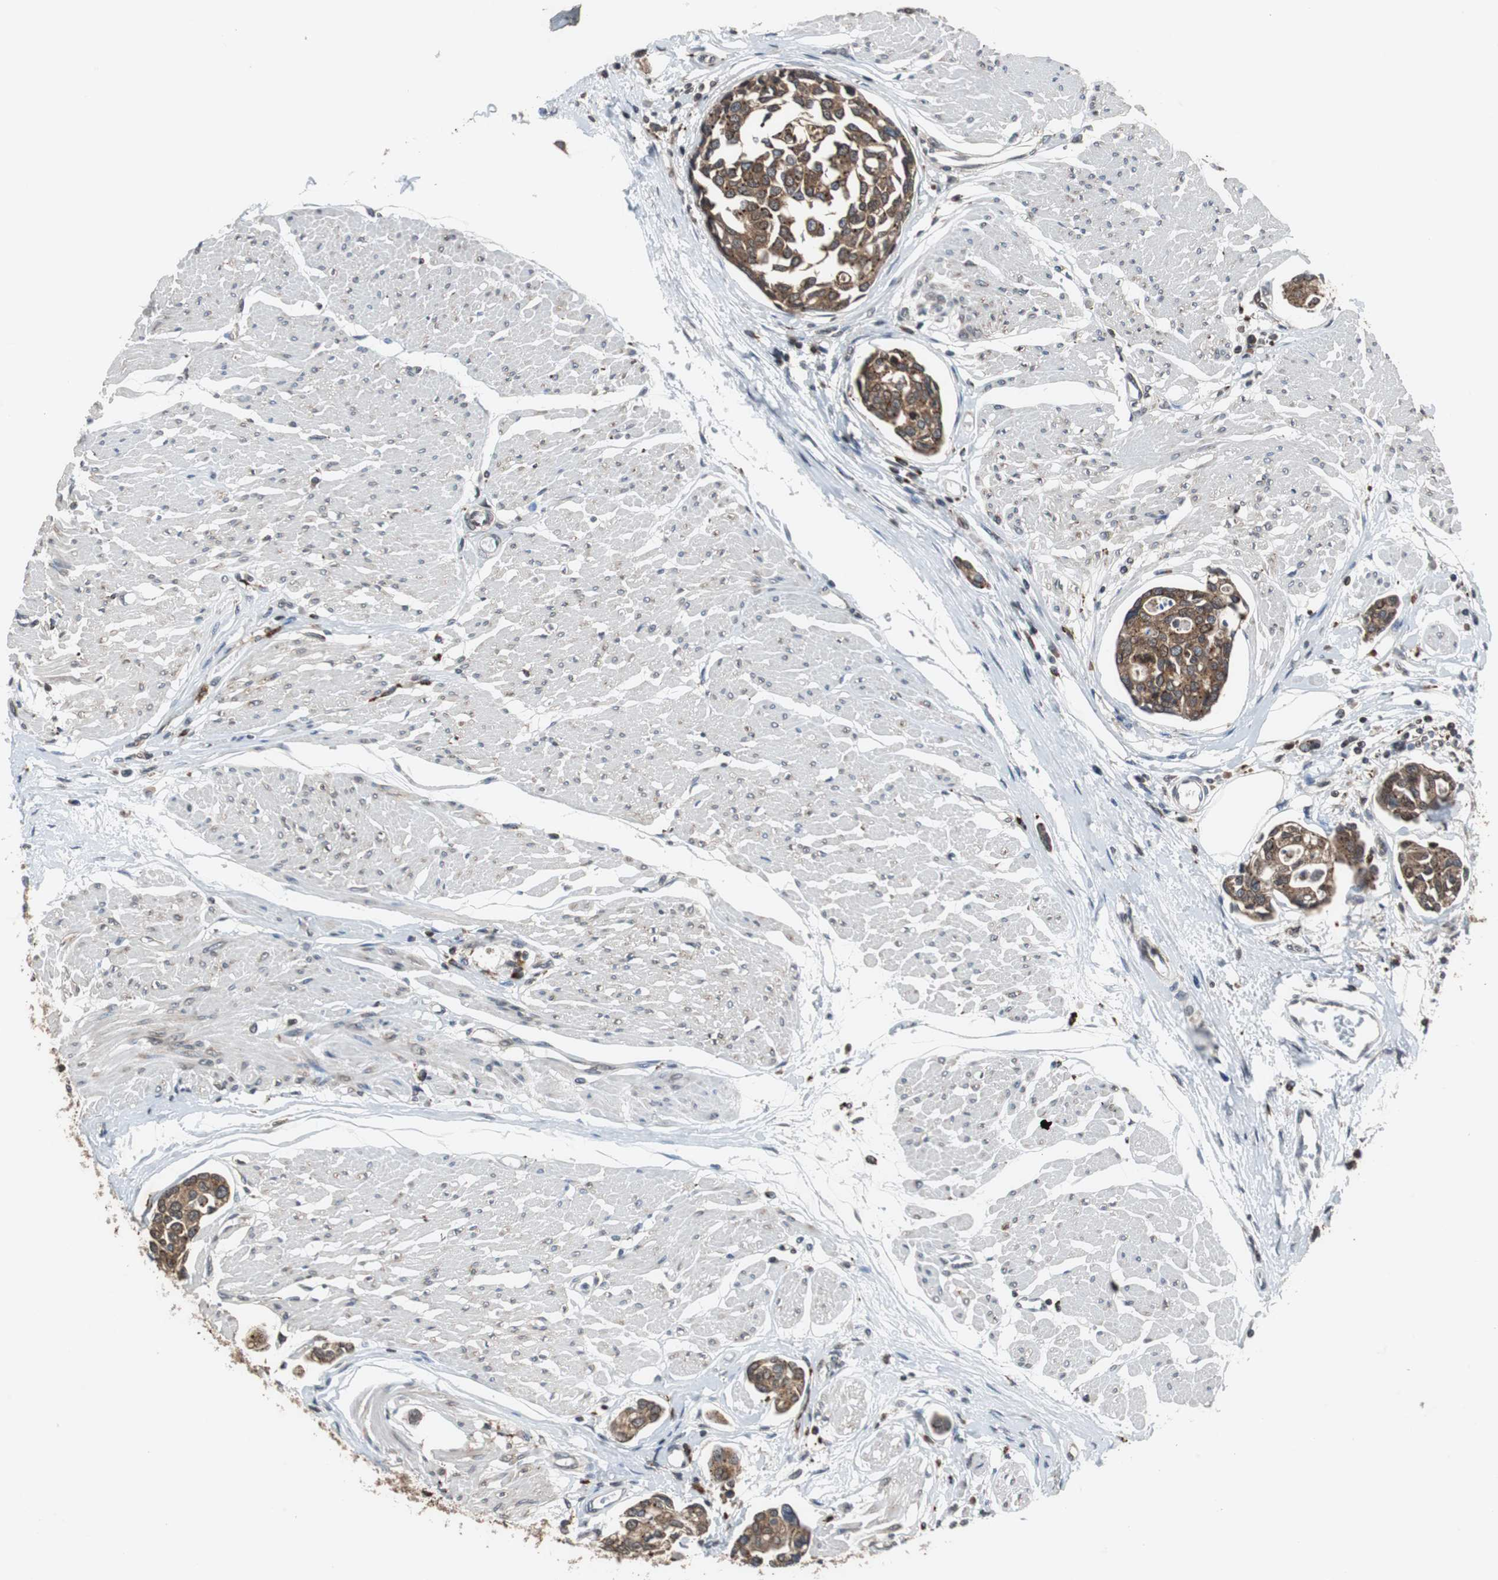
{"staining": {"intensity": "strong", "quantity": ">75%", "location": "cytoplasmic/membranous"}, "tissue": "urothelial cancer", "cell_type": "Tumor cells", "image_type": "cancer", "snomed": [{"axis": "morphology", "description": "Urothelial carcinoma, High grade"}, {"axis": "topography", "description": "Urinary bladder"}], "caption": "This histopathology image exhibits immunohistochemistry (IHC) staining of human urothelial cancer, with high strong cytoplasmic/membranous expression in approximately >75% of tumor cells.", "gene": "USP10", "patient": {"sex": "male", "age": 78}}